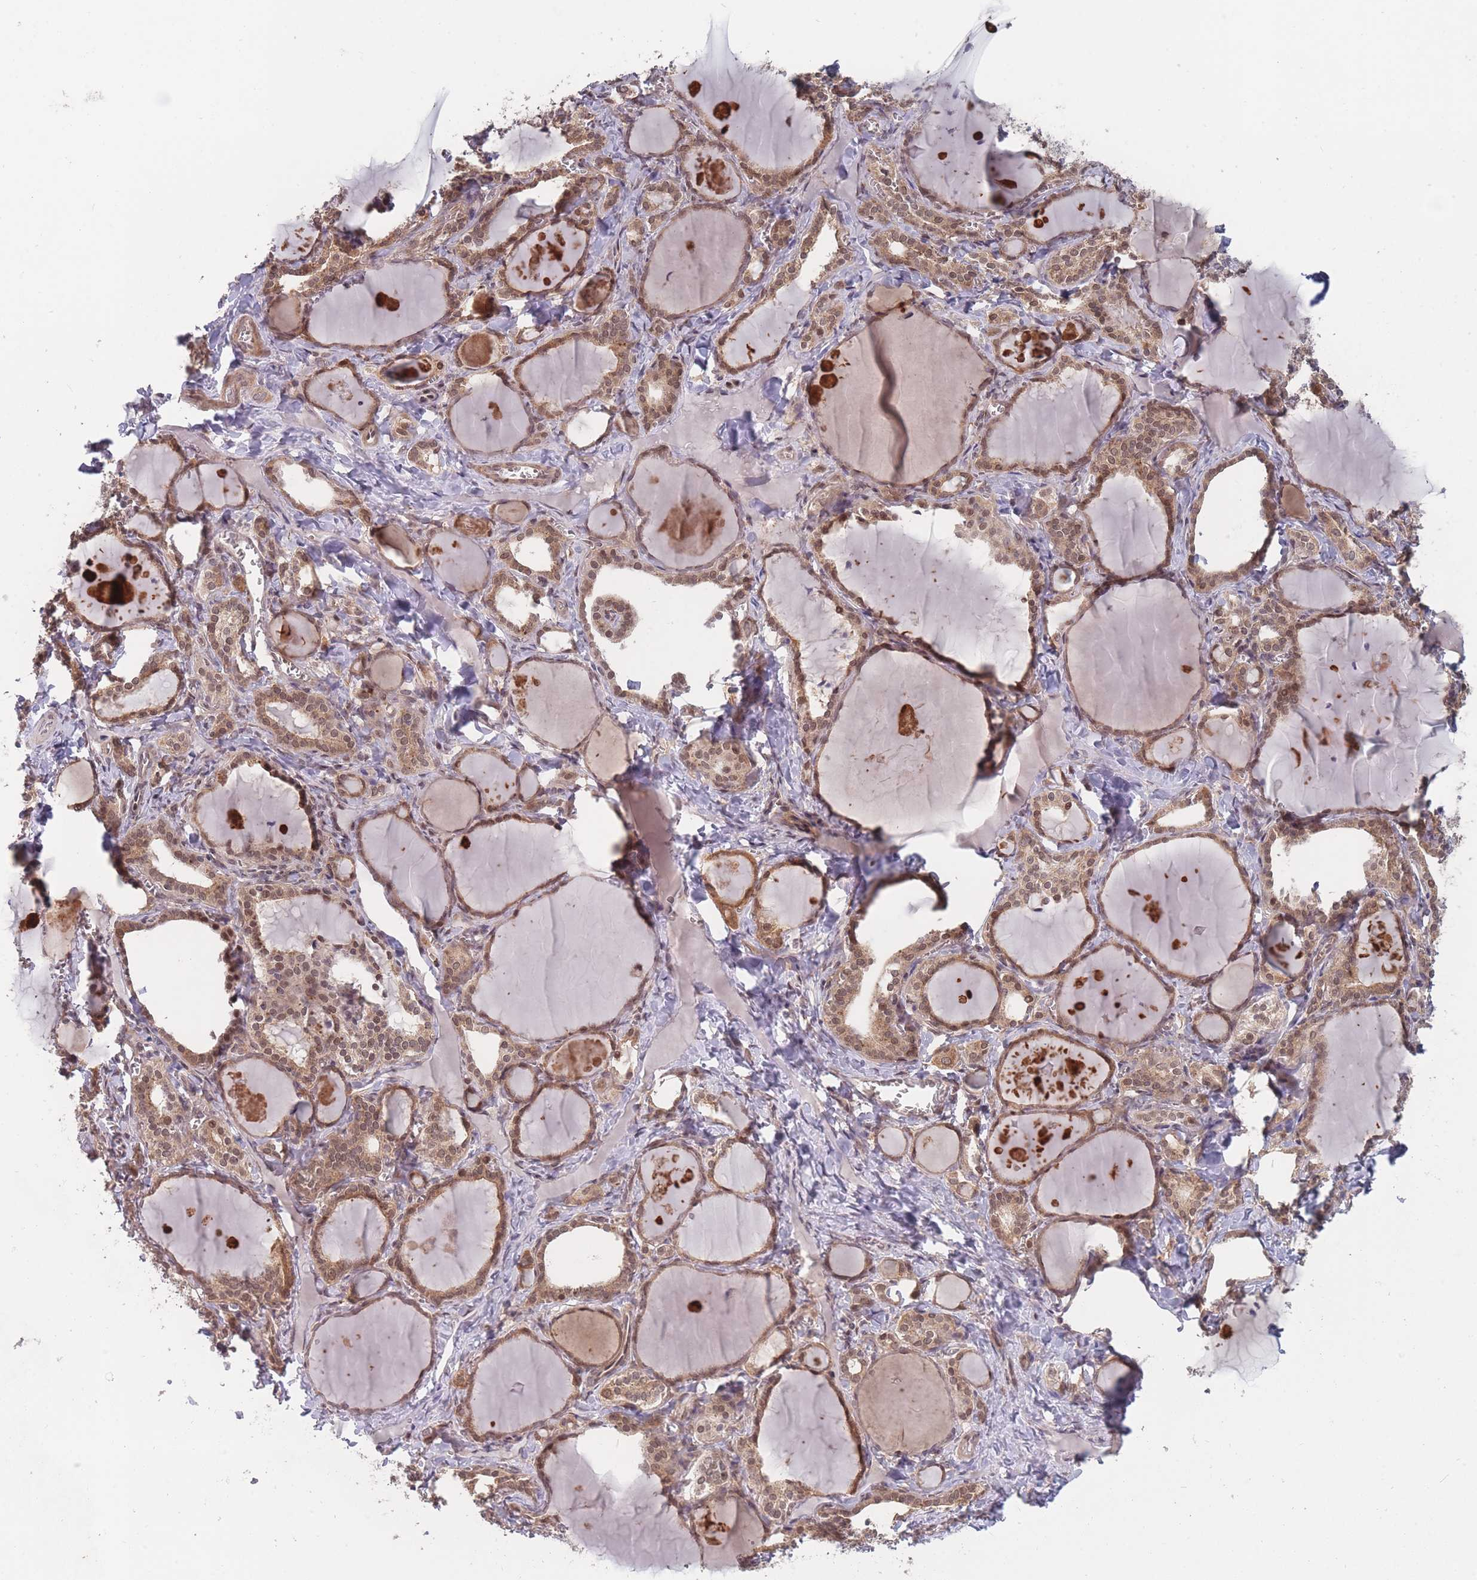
{"staining": {"intensity": "moderate", "quantity": ">75%", "location": "cytoplasmic/membranous,nuclear"}, "tissue": "thyroid gland", "cell_type": "Glandular cells", "image_type": "normal", "snomed": [{"axis": "morphology", "description": "Normal tissue, NOS"}, {"axis": "topography", "description": "Thyroid gland"}], "caption": "Normal thyroid gland shows moderate cytoplasmic/membranous,nuclear staining in about >75% of glandular cells, visualized by immunohistochemistry. (IHC, brightfield microscopy, high magnification).", "gene": "CNTRL", "patient": {"sex": "female", "age": 42}}